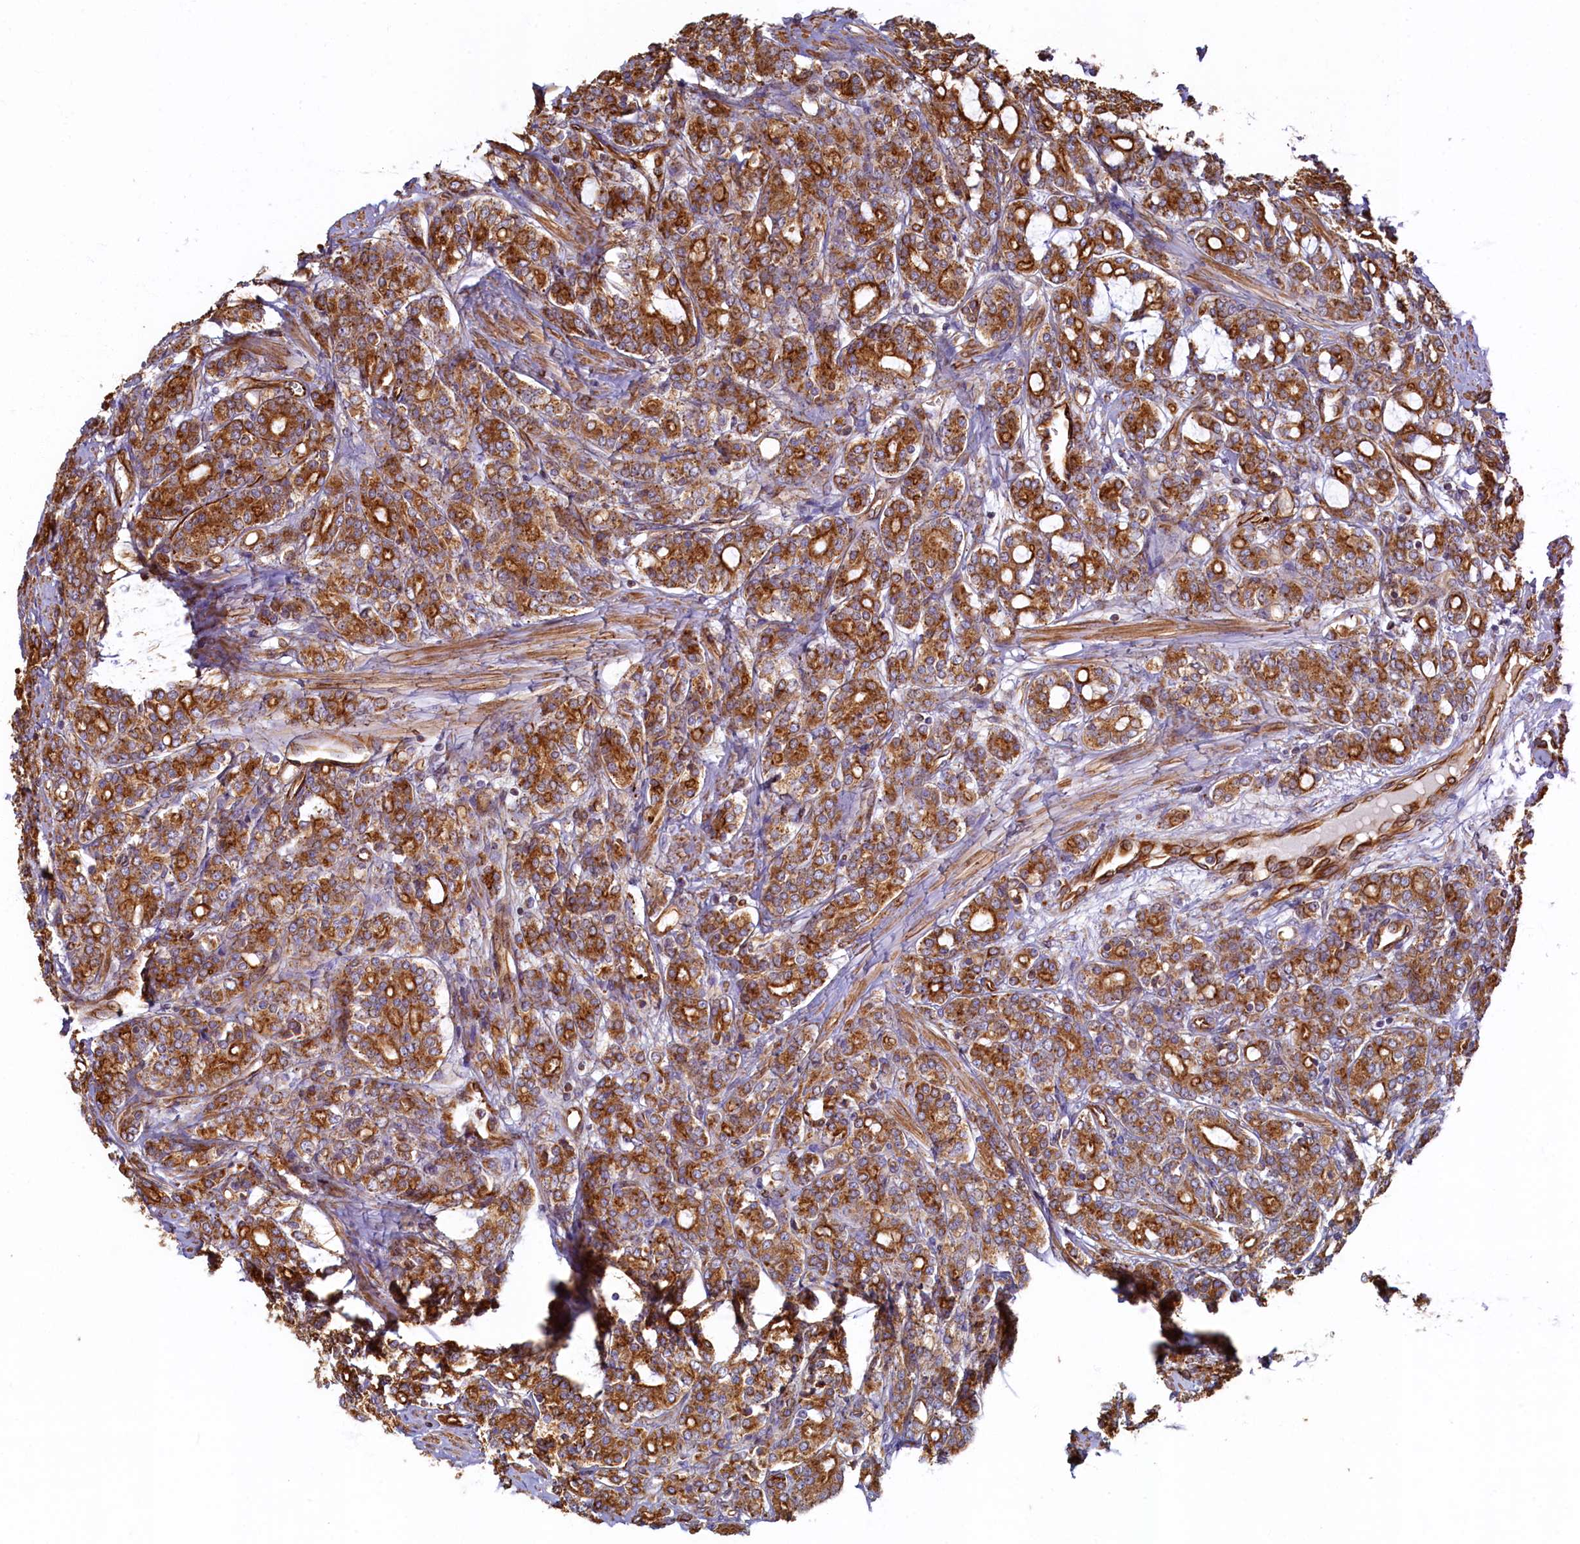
{"staining": {"intensity": "strong", "quantity": ">75%", "location": "cytoplasmic/membranous"}, "tissue": "prostate cancer", "cell_type": "Tumor cells", "image_type": "cancer", "snomed": [{"axis": "morphology", "description": "Adenocarcinoma, High grade"}, {"axis": "topography", "description": "Prostate"}], "caption": "A histopathology image of adenocarcinoma (high-grade) (prostate) stained for a protein displays strong cytoplasmic/membranous brown staining in tumor cells.", "gene": "LRRC57", "patient": {"sex": "male", "age": 62}}